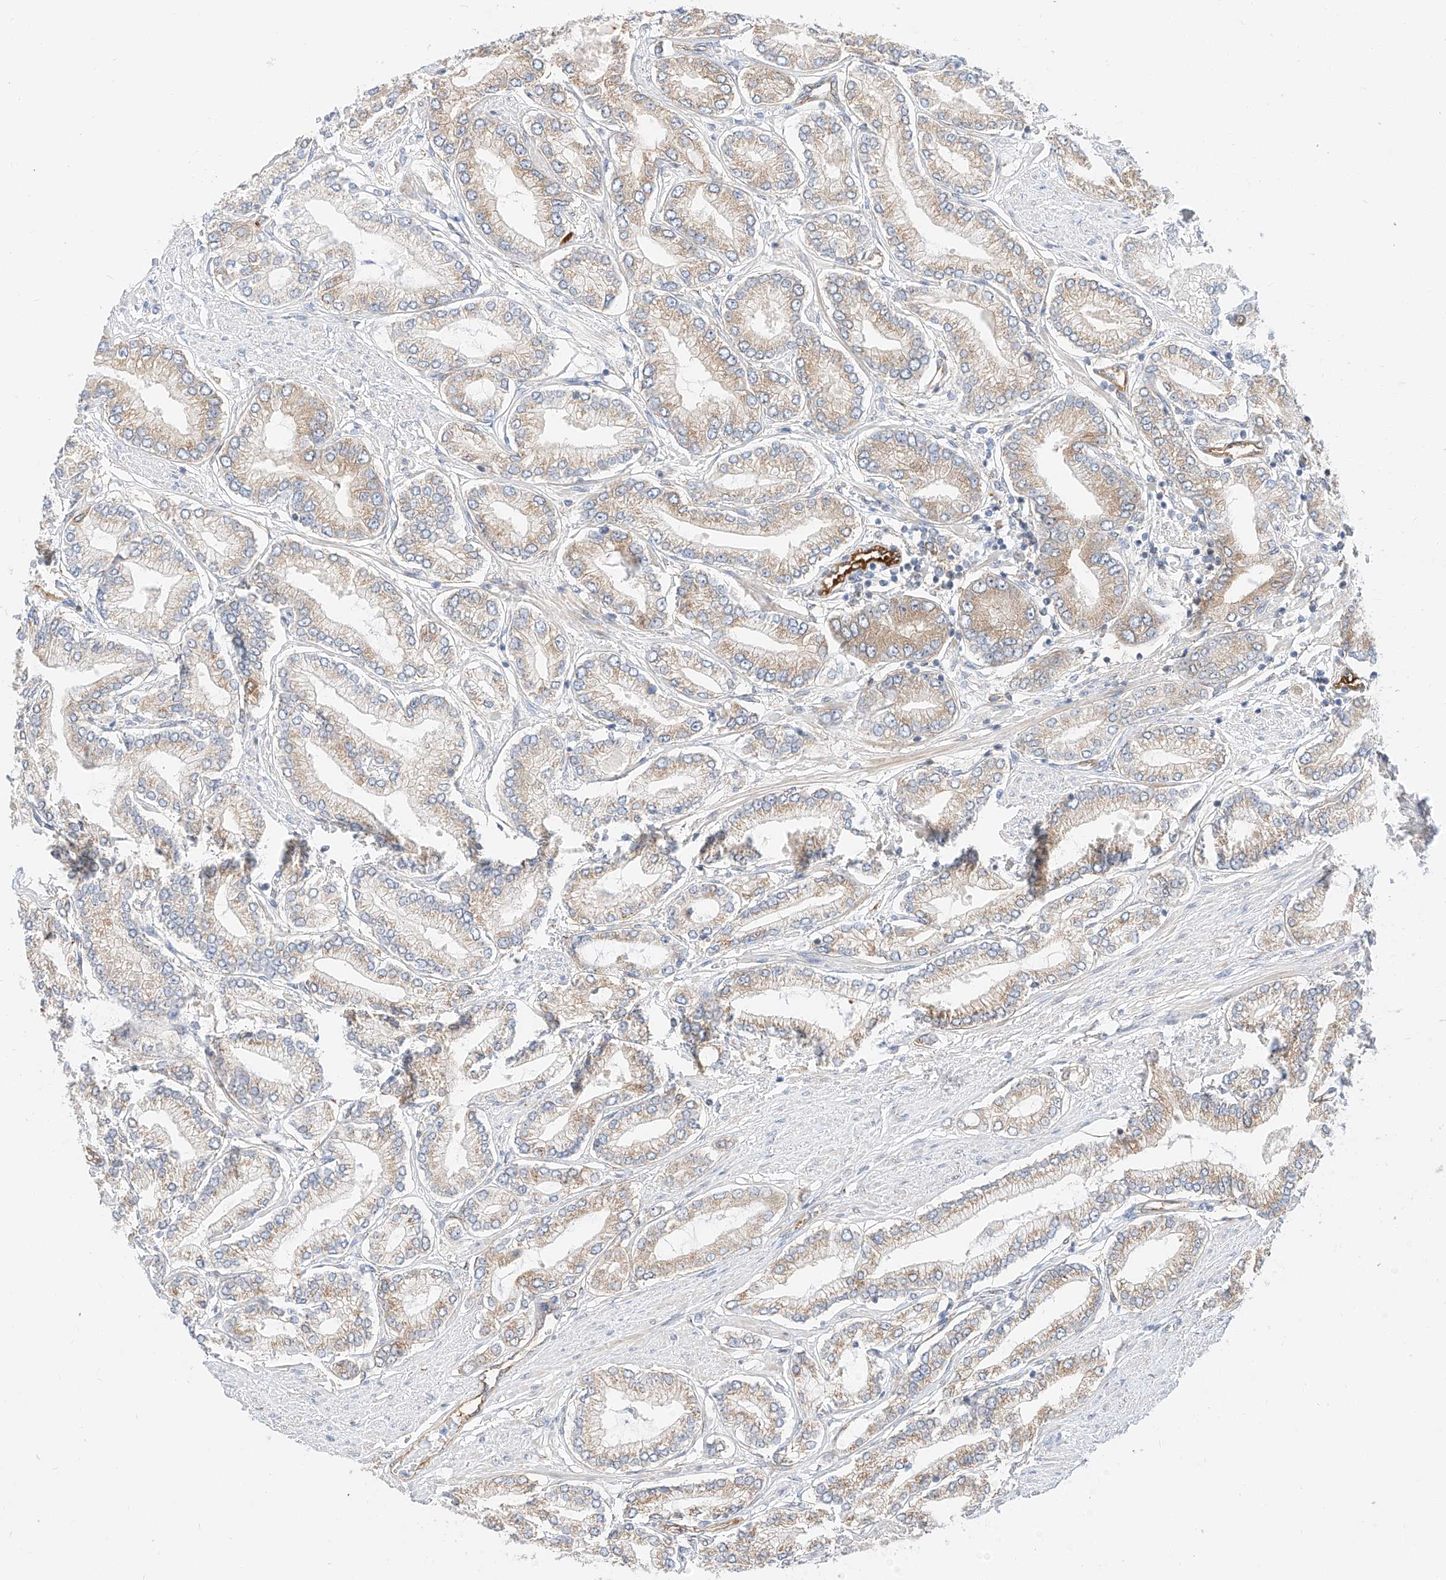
{"staining": {"intensity": "weak", "quantity": "<25%", "location": "cytoplasmic/membranous"}, "tissue": "prostate cancer", "cell_type": "Tumor cells", "image_type": "cancer", "snomed": [{"axis": "morphology", "description": "Adenocarcinoma, Low grade"}, {"axis": "topography", "description": "Prostate"}], "caption": "An image of human prostate cancer (adenocarcinoma (low-grade)) is negative for staining in tumor cells. Brightfield microscopy of IHC stained with DAB (3,3'-diaminobenzidine) (brown) and hematoxylin (blue), captured at high magnification.", "gene": "CARMIL1", "patient": {"sex": "male", "age": 63}}